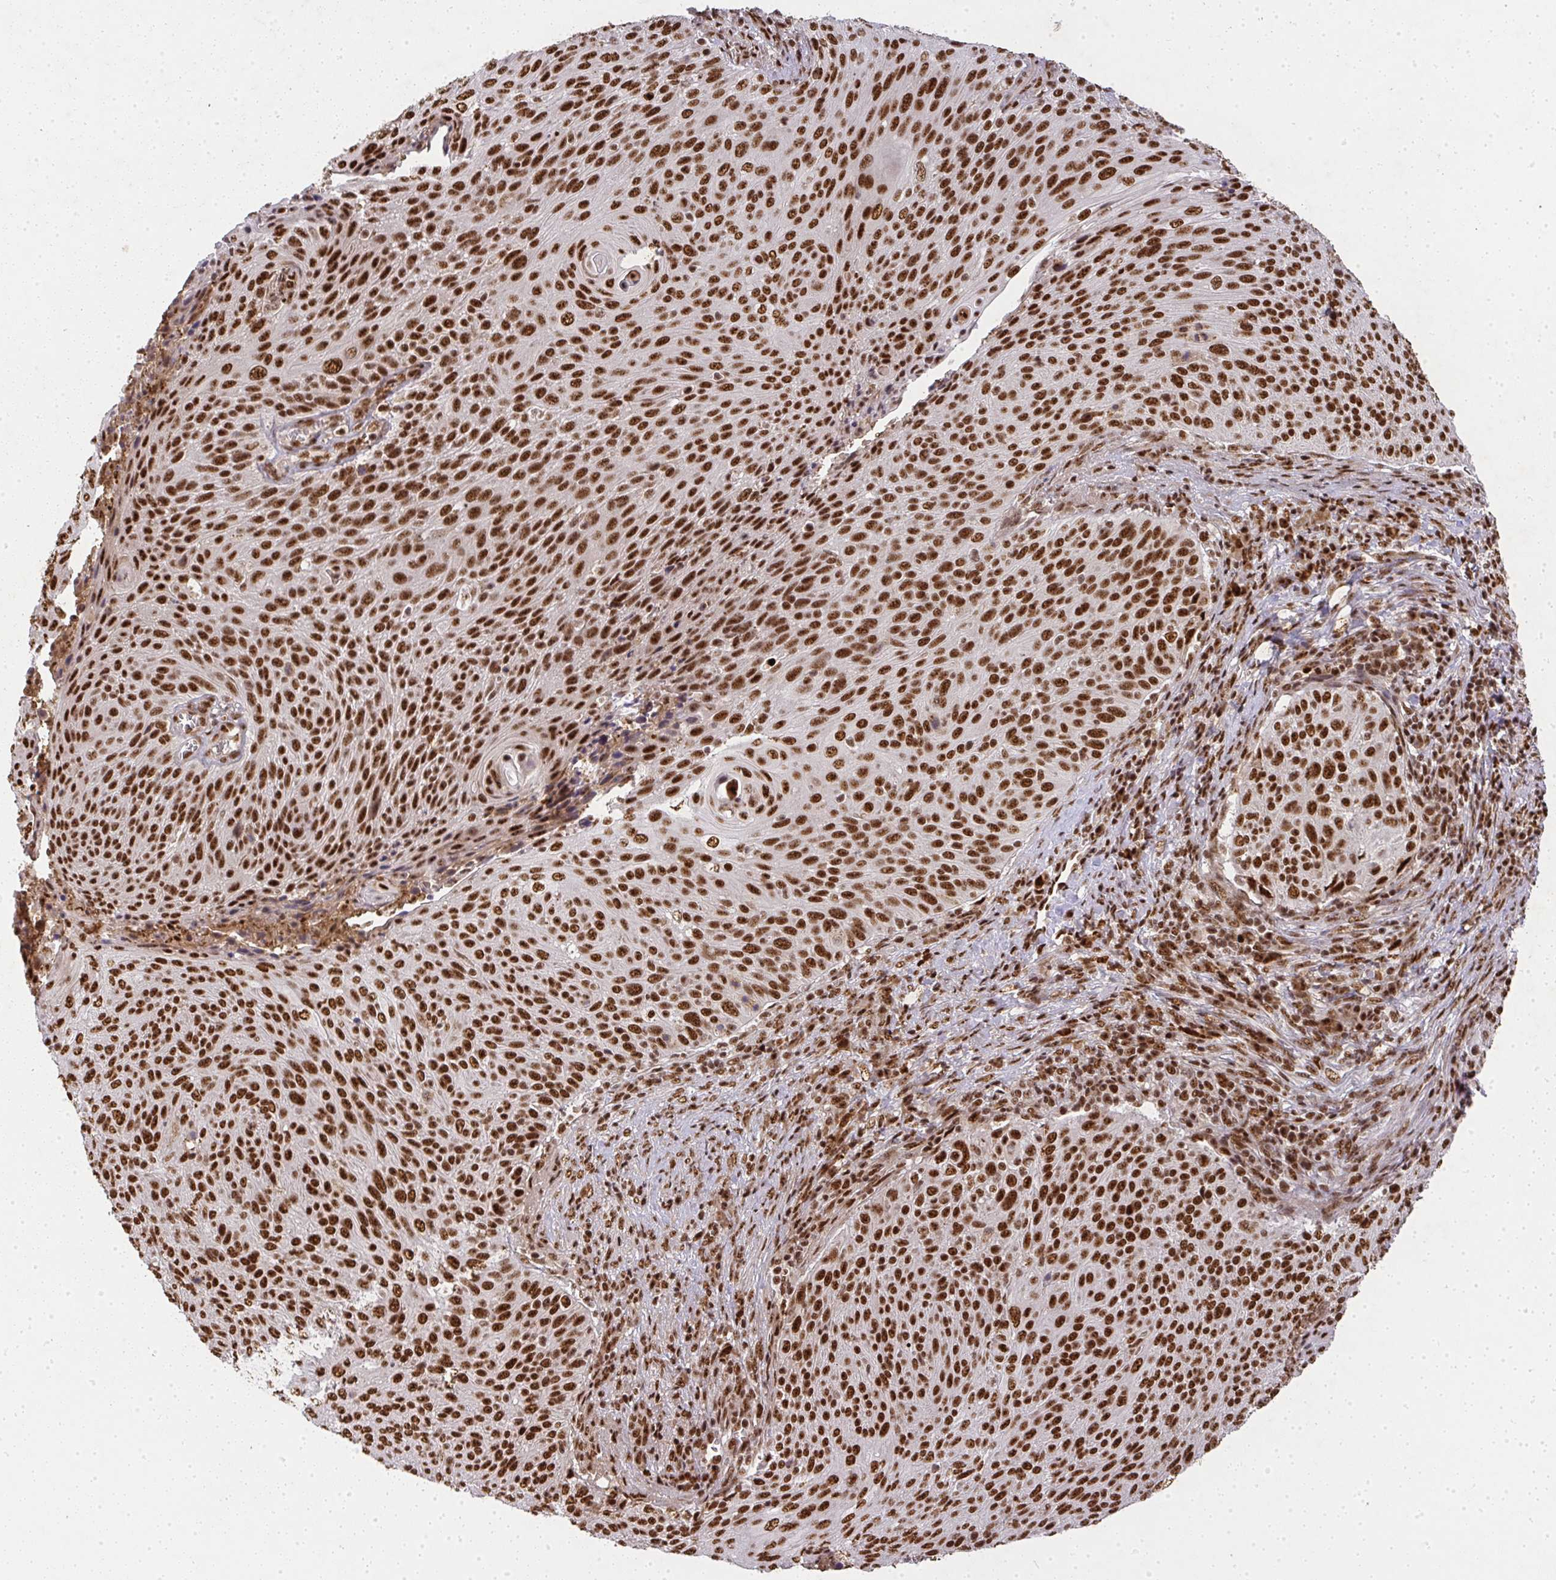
{"staining": {"intensity": "strong", "quantity": ">75%", "location": "nuclear"}, "tissue": "cervical cancer", "cell_type": "Tumor cells", "image_type": "cancer", "snomed": [{"axis": "morphology", "description": "Squamous cell carcinoma, NOS"}, {"axis": "topography", "description": "Cervix"}], "caption": "Cervical cancer (squamous cell carcinoma) tissue exhibits strong nuclear expression in about >75% of tumor cells, visualized by immunohistochemistry.", "gene": "U2AF1", "patient": {"sex": "female", "age": 31}}